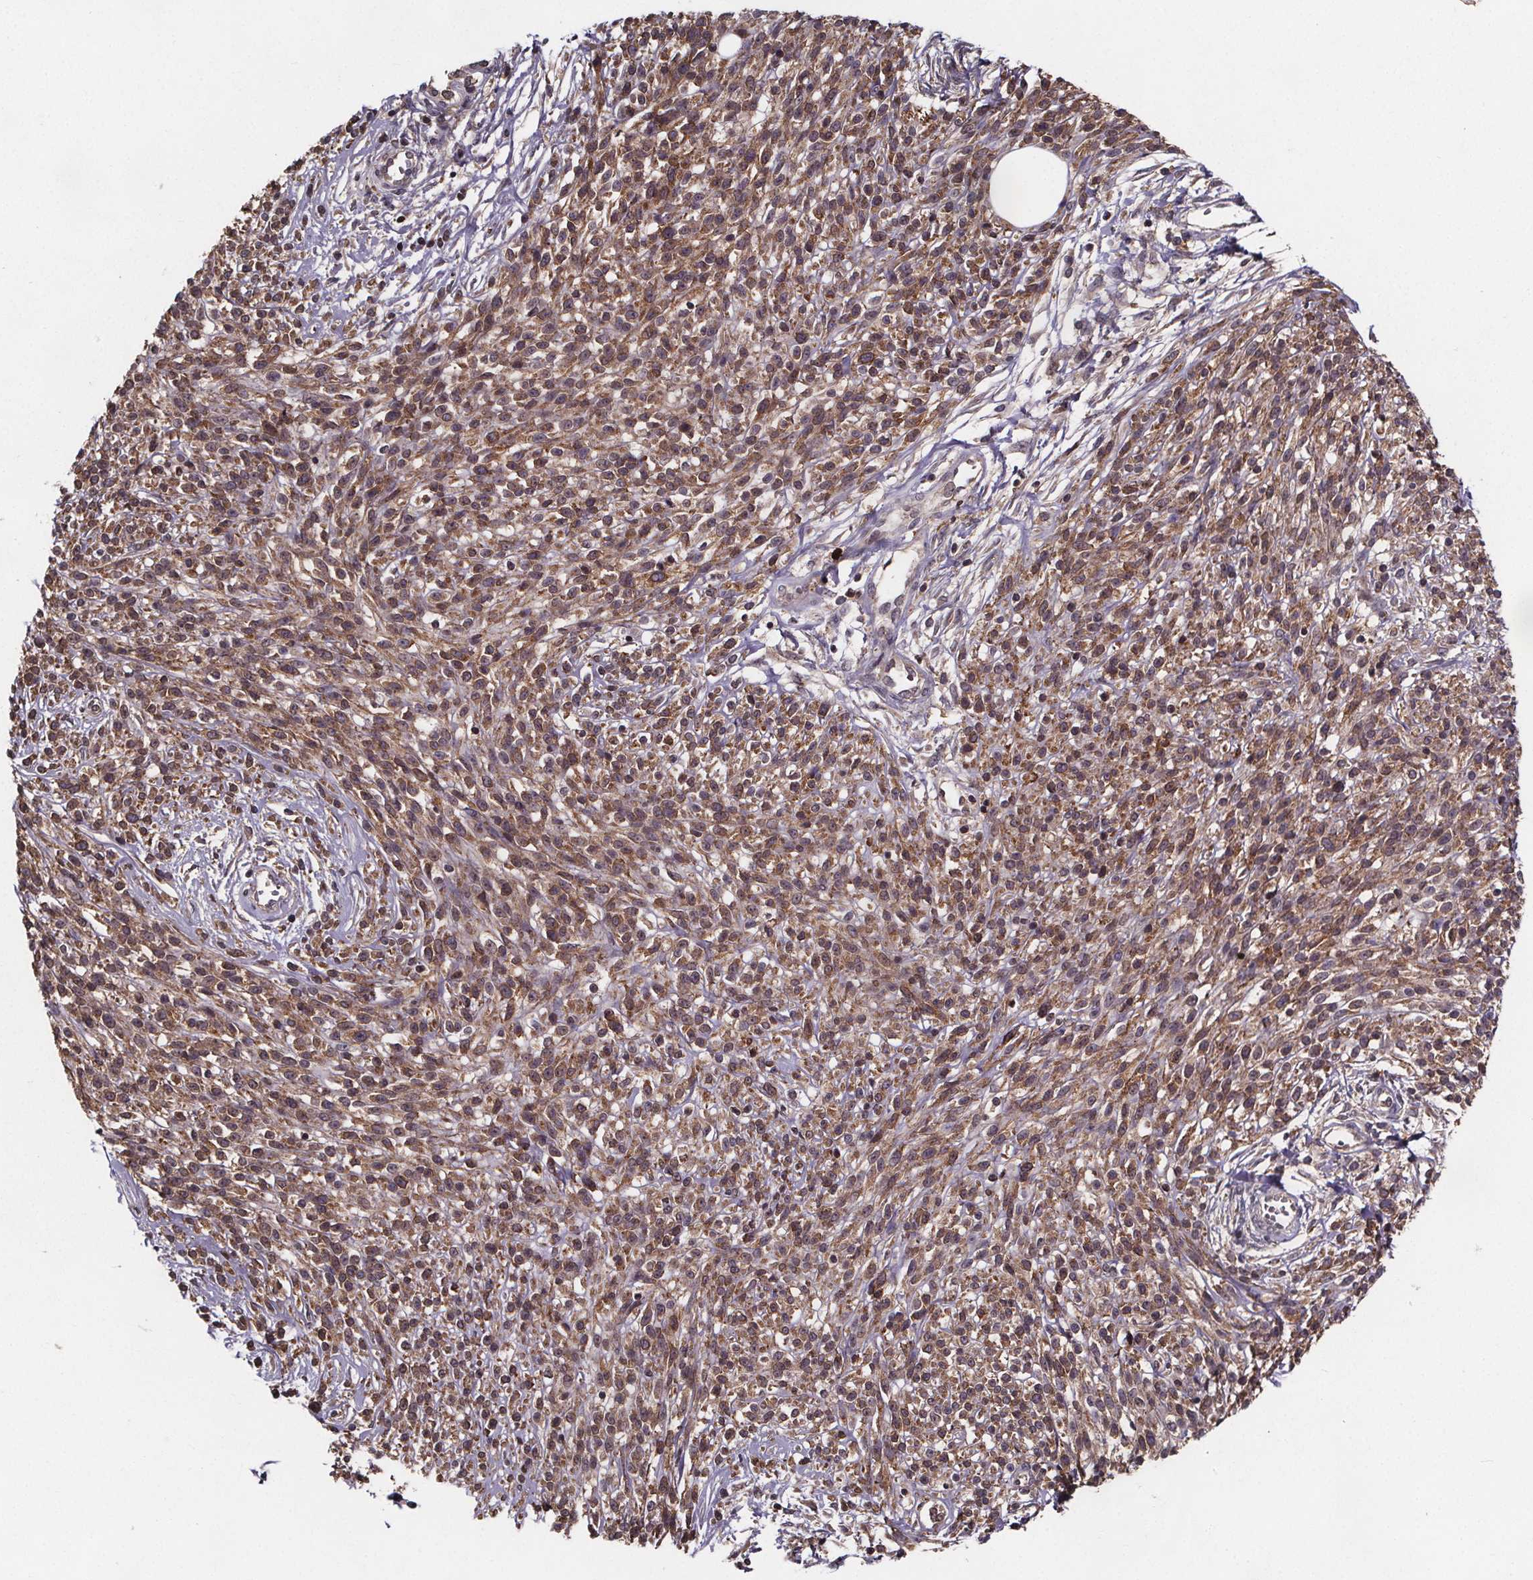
{"staining": {"intensity": "moderate", "quantity": ">75%", "location": "cytoplasmic/membranous"}, "tissue": "melanoma", "cell_type": "Tumor cells", "image_type": "cancer", "snomed": [{"axis": "morphology", "description": "Malignant melanoma, NOS"}, {"axis": "topography", "description": "Skin"}, {"axis": "topography", "description": "Skin of trunk"}], "caption": "A photomicrograph showing moderate cytoplasmic/membranous staining in about >75% of tumor cells in malignant melanoma, as visualized by brown immunohistochemical staining.", "gene": "FASTKD3", "patient": {"sex": "male", "age": 74}}